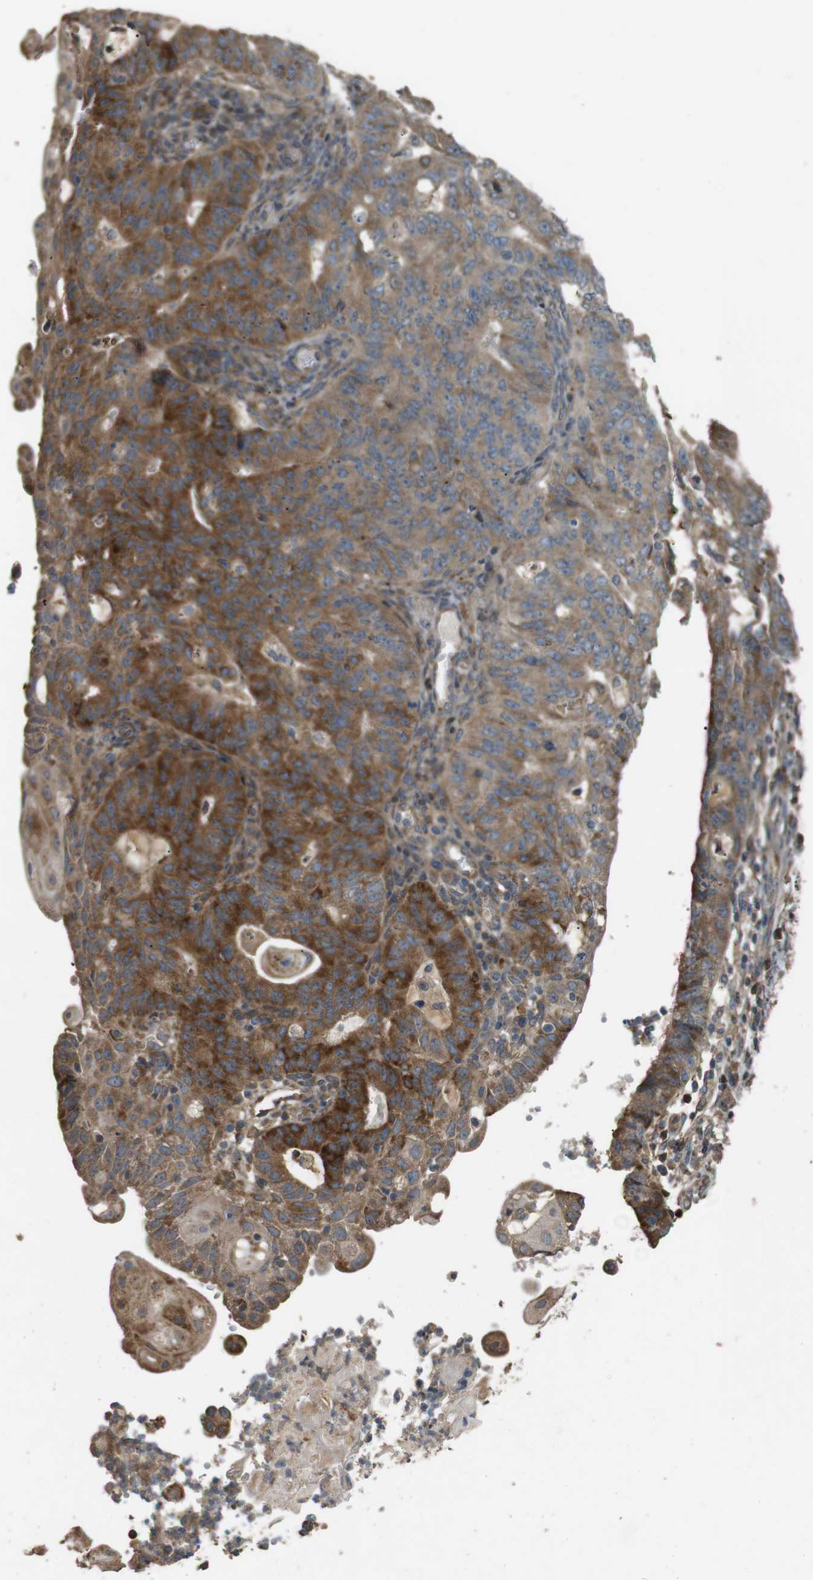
{"staining": {"intensity": "strong", "quantity": "25%-75%", "location": "cytoplasmic/membranous"}, "tissue": "endometrial cancer", "cell_type": "Tumor cells", "image_type": "cancer", "snomed": [{"axis": "morphology", "description": "Adenocarcinoma, NOS"}, {"axis": "topography", "description": "Endometrium"}], "caption": "About 25%-75% of tumor cells in human endometrial cancer display strong cytoplasmic/membranous protein positivity as visualized by brown immunohistochemical staining.", "gene": "ARHGAP24", "patient": {"sex": "female", "age": 32}}